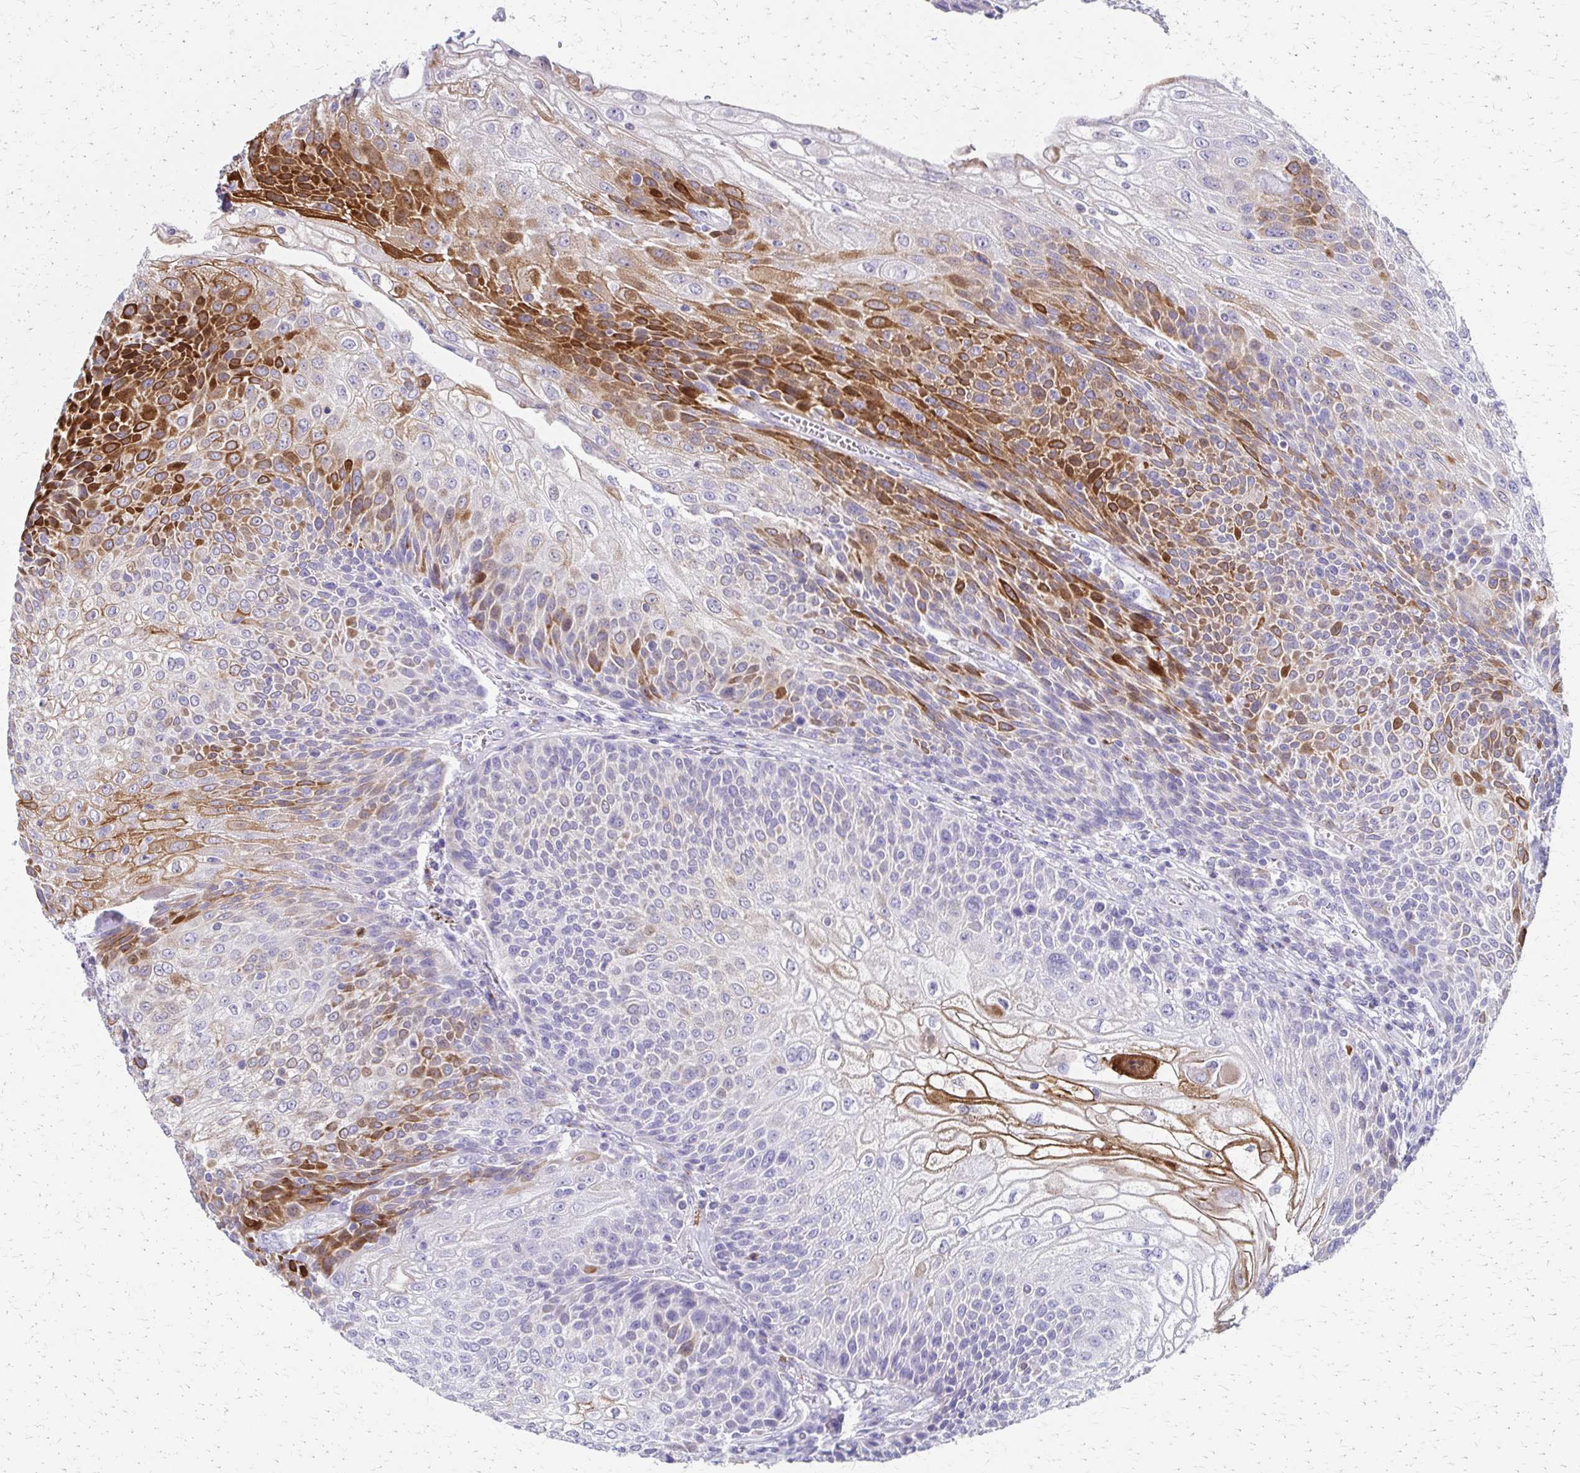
{"staining": {"intensity": "strong", "quantity": "<25%", "location": "cytoplasmic/membranous"}, "tissue": "urothelial cancer", "cell_type": "Tumor cells", "image_type": "cancer", "snomed": [{"axis": "morphology", "description": "Urothelial carcinoma, High grade"}, {"axis": "topography", "description": "Urinary bladder"}], "caption": "Human high-grade urothelial carcinoma stained with a brown dye reveals strong cytoplasmic/membranous positive staining in about <25% of tumor cells.", "gene": "ZSCAN5B", "patient": {"sex": "female", "age": 70}}